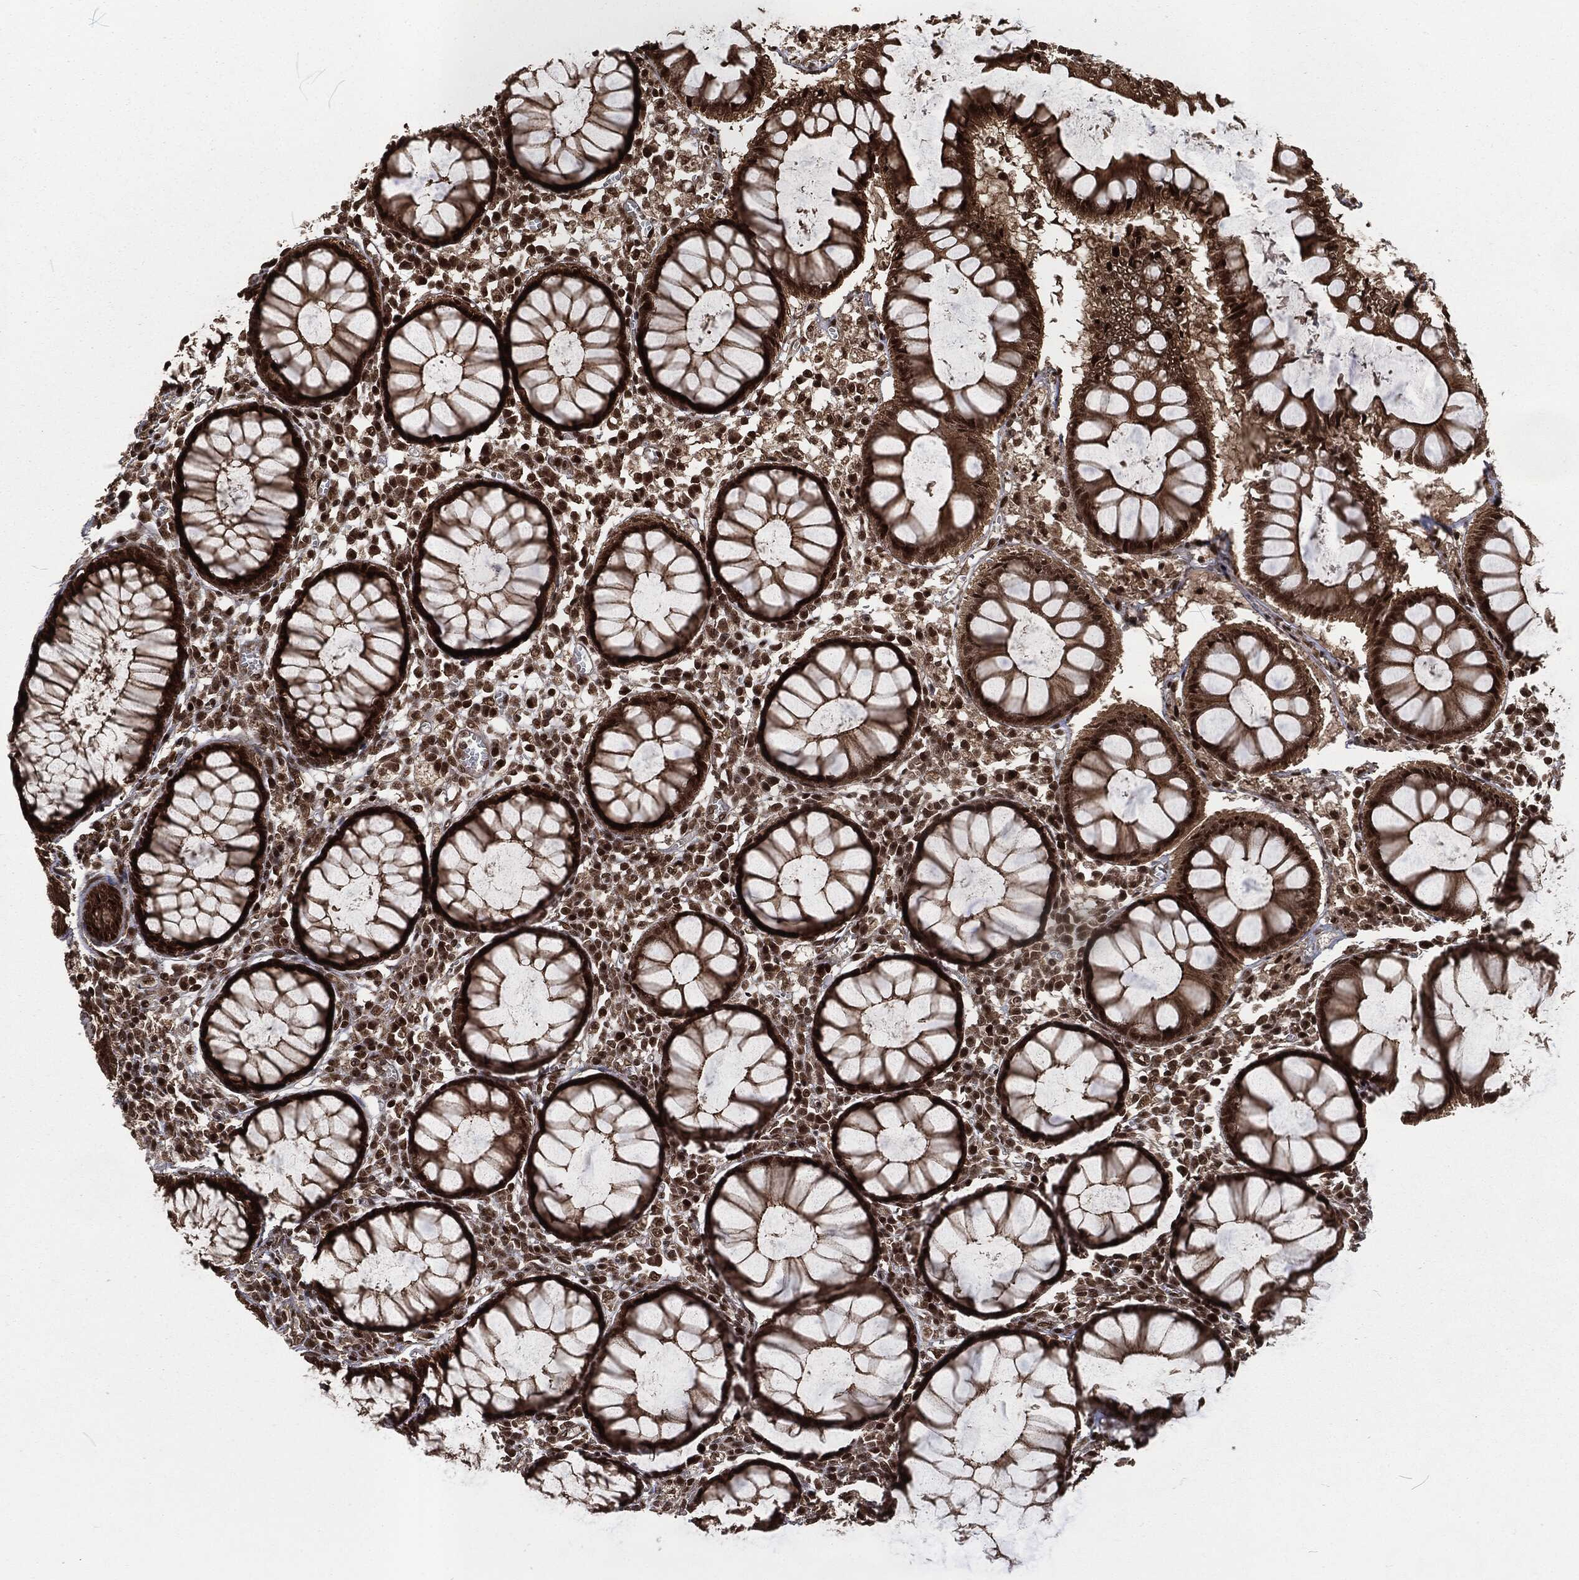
{"staining": {"intensity": "strong", "quantity": ">75%", "location": "nuclear"}, "tissue": "colon", "cell_type": "Endothelial cells", "image_type": "normal", "snomed": [{"axis": "morphology", "description": "Normal tissue, NOS"}, {"axis": "topography", "description": "Colon"}], "caption": "Protein staining exhibits strong nuclear expression in approximately >75% of endothelial cells in normal colon. The staining was performed using DAB (3,3'-diaminobenzidine) to visualize the protein expression in brown, while the nuclei were stained in blue with hematoxylin (Magnification: 20x).", "gene": "NGRN", "patient": {"sex": "male", "age": 65}}